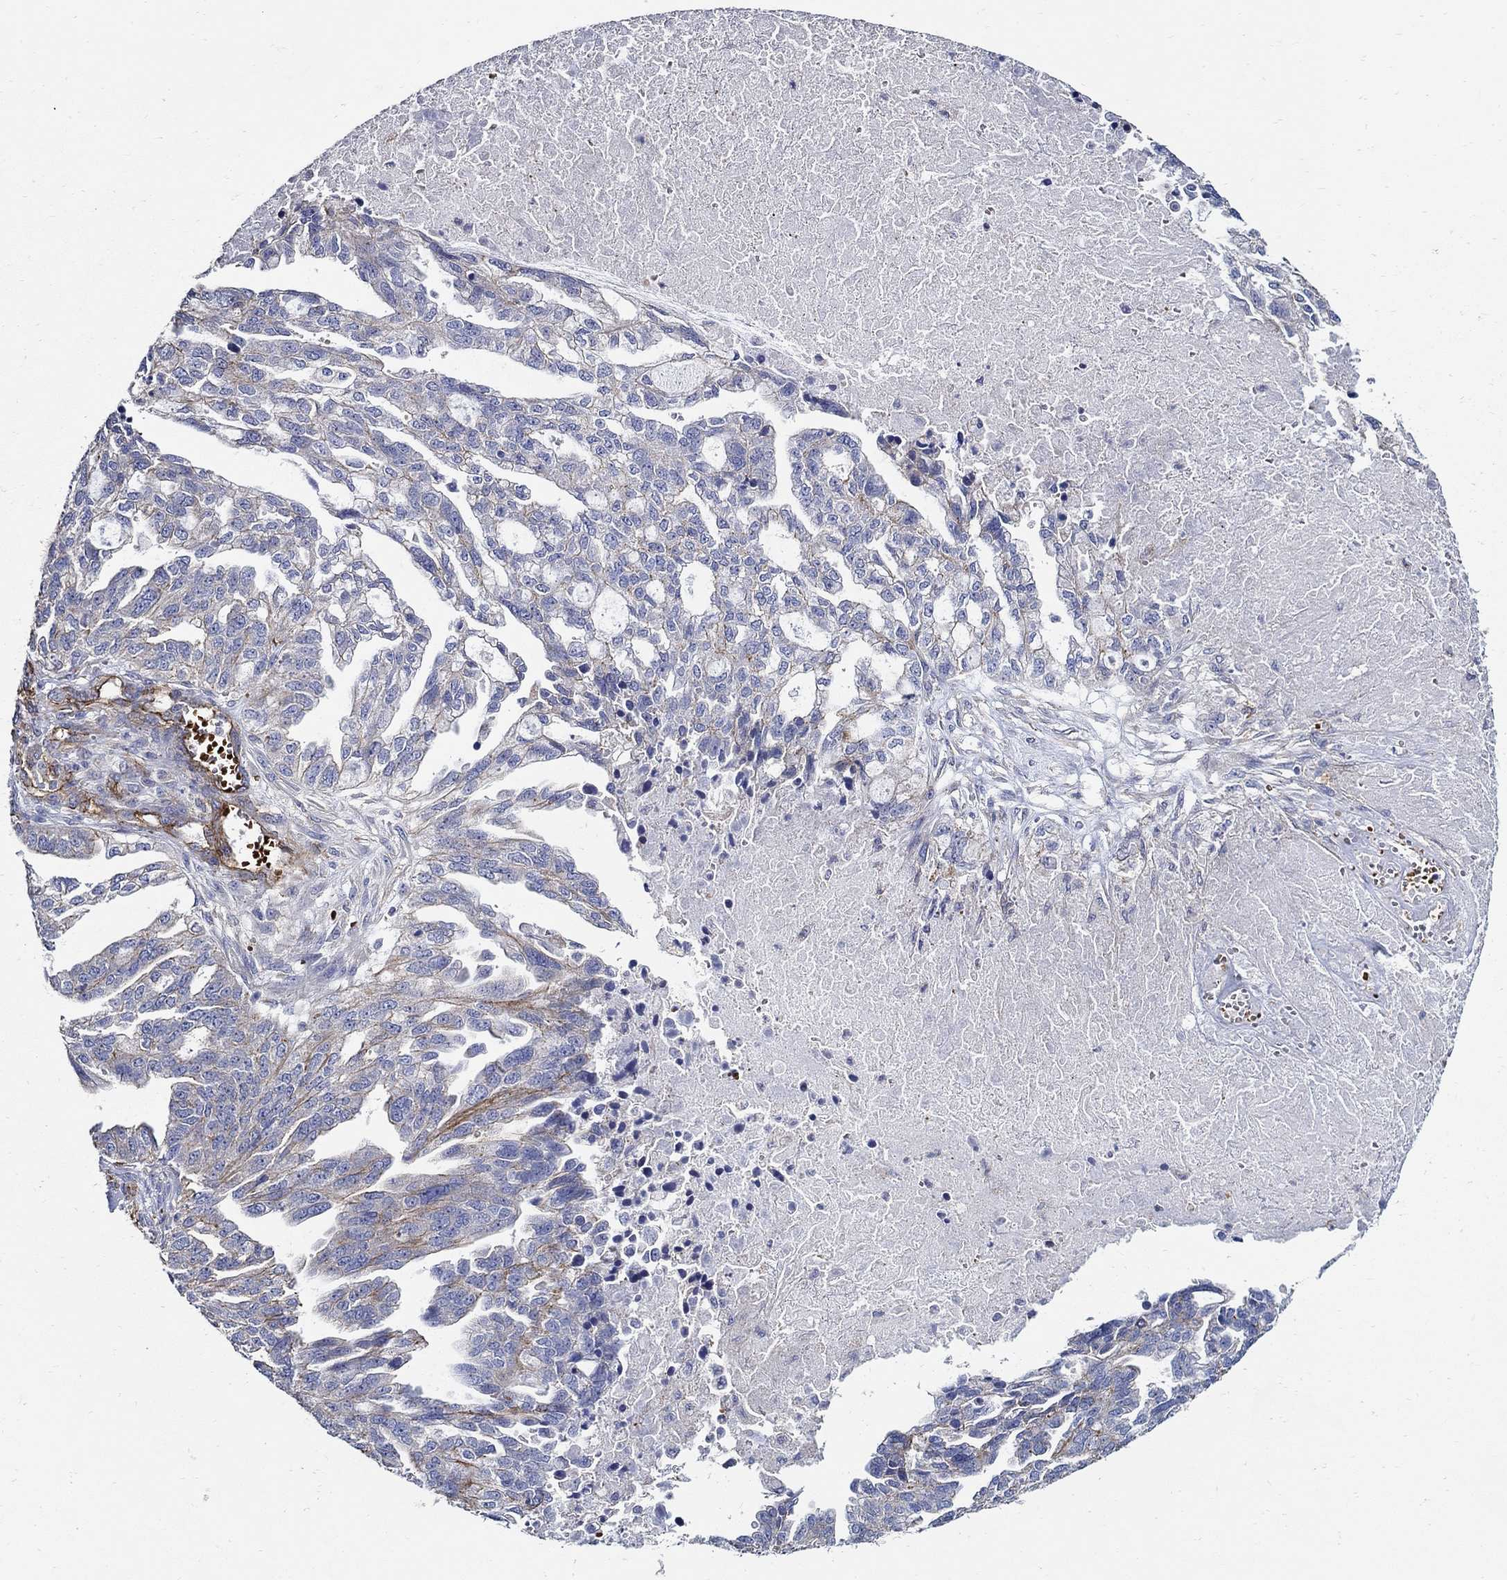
{"staining": {"intensity": "negative", "quantity": "none", "location": "none"}, "tissue": "ovarian cancer", "cell_type": "Tumor cells", "image_type": "cancer", "snomed": [{"axis": "morphology", "description": "Cystadenocarcinoma, serous, NOS"}, {"axis": "topography", "description": "Ovary"}], "caption": "Ovarian cancer stained for a protein using immunohistochemistry demonstrates no staining tumor cells.", "gene": "APBB3", "patient": {"sex": "female", "age": 51}}